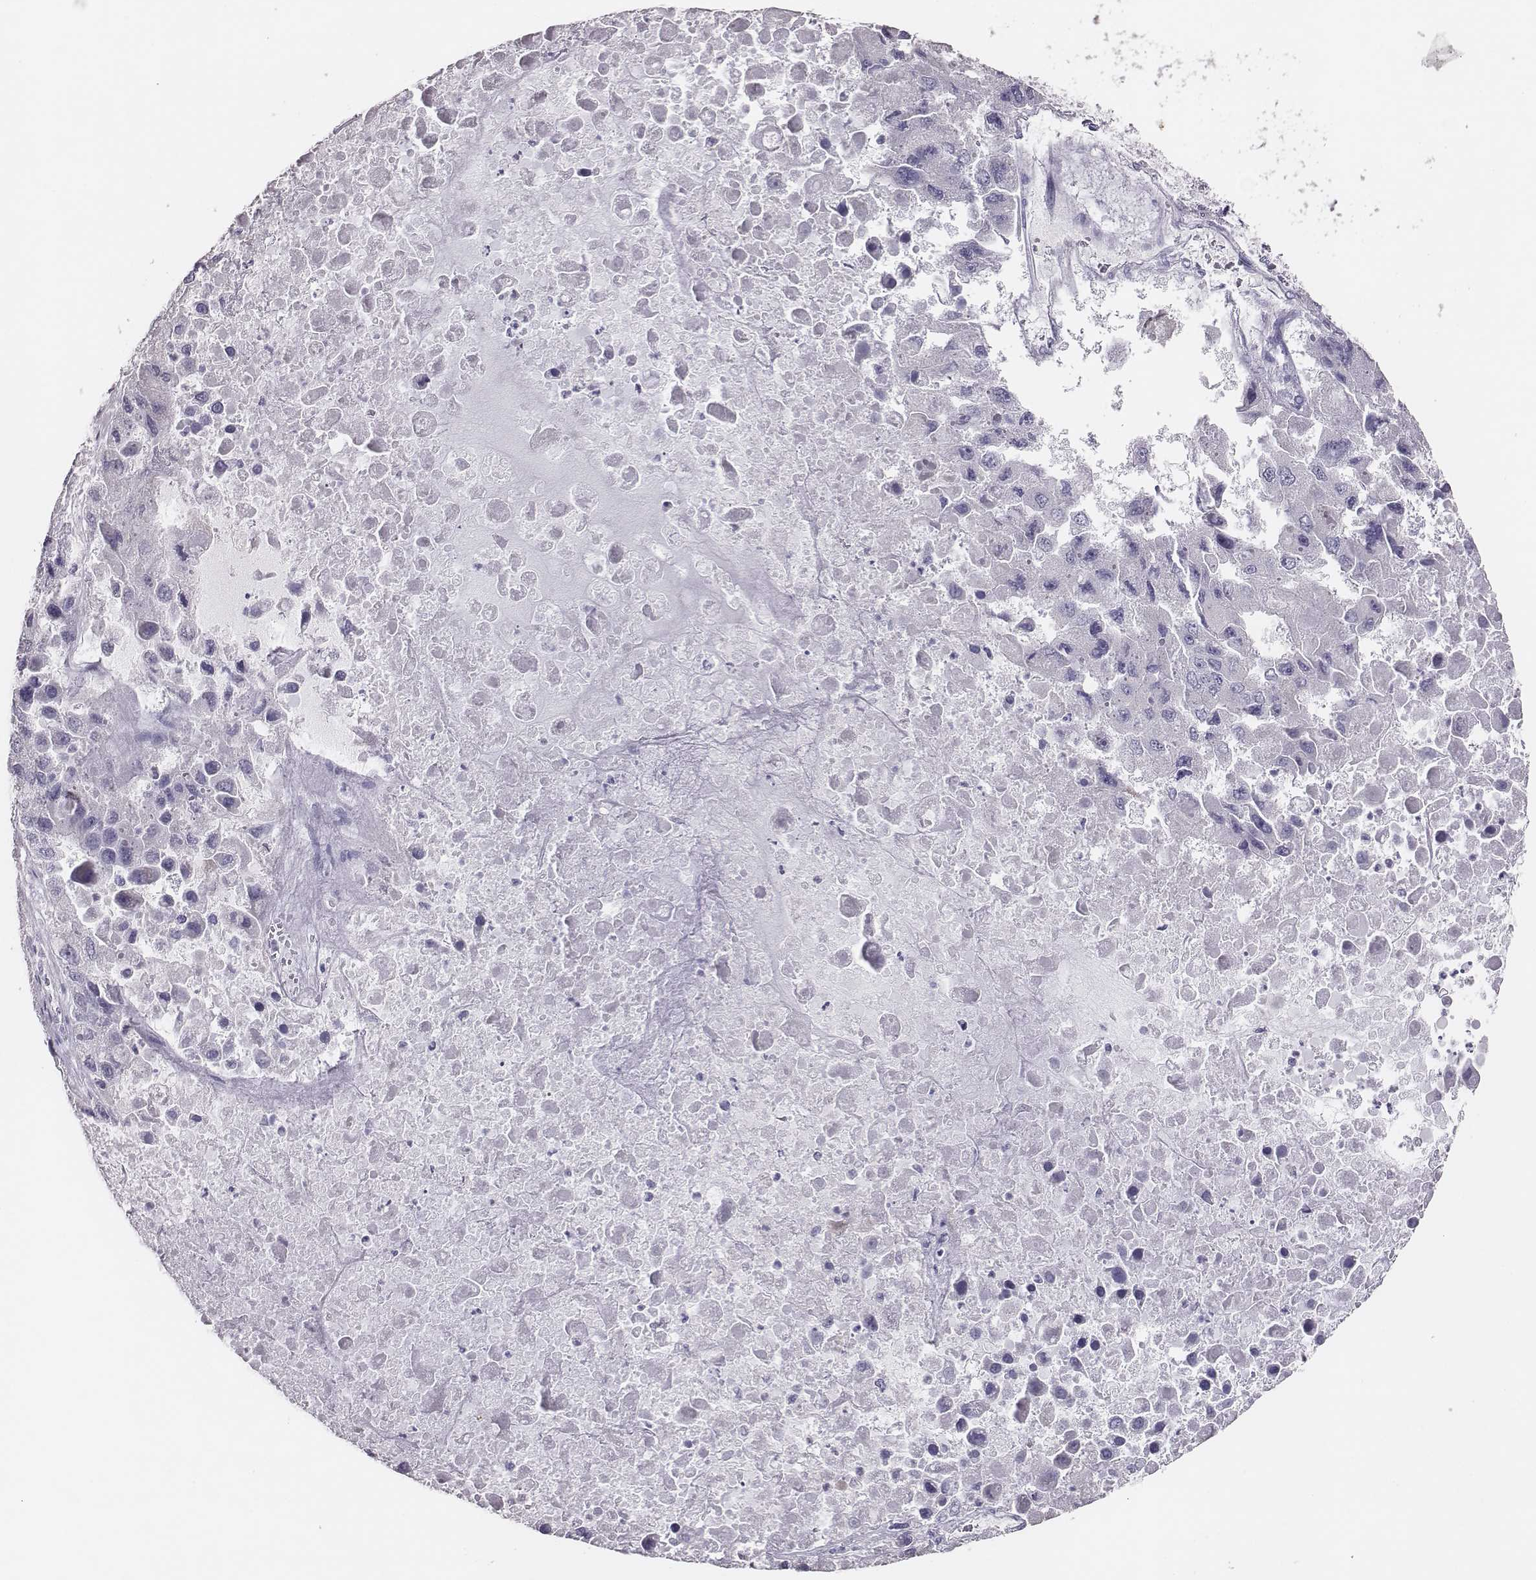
{"staining": {"intensity": "negative", "quantity": "none", "location": "none"}, "tissue": "liver cancer", "cell_type": "Tumor cells", "image_type": "cancer", "snomed": [{"axis": "morphology", "description": "Carcinoma, Hepatocellular, NOS"}, {"axis": "topography", "description": "Liver"}], "caption": "Tumor cells are negative for protein expression in human liver cancer. Brightfield microscopy of immunohistochemistry (IHC) stained with DAB (3,3'-diaminobenzidine) (brown) and hematoxylin (blue), captured at high magnification.", "gene": "P2RY10", "patient": {"sex": "female", "age": 41}}